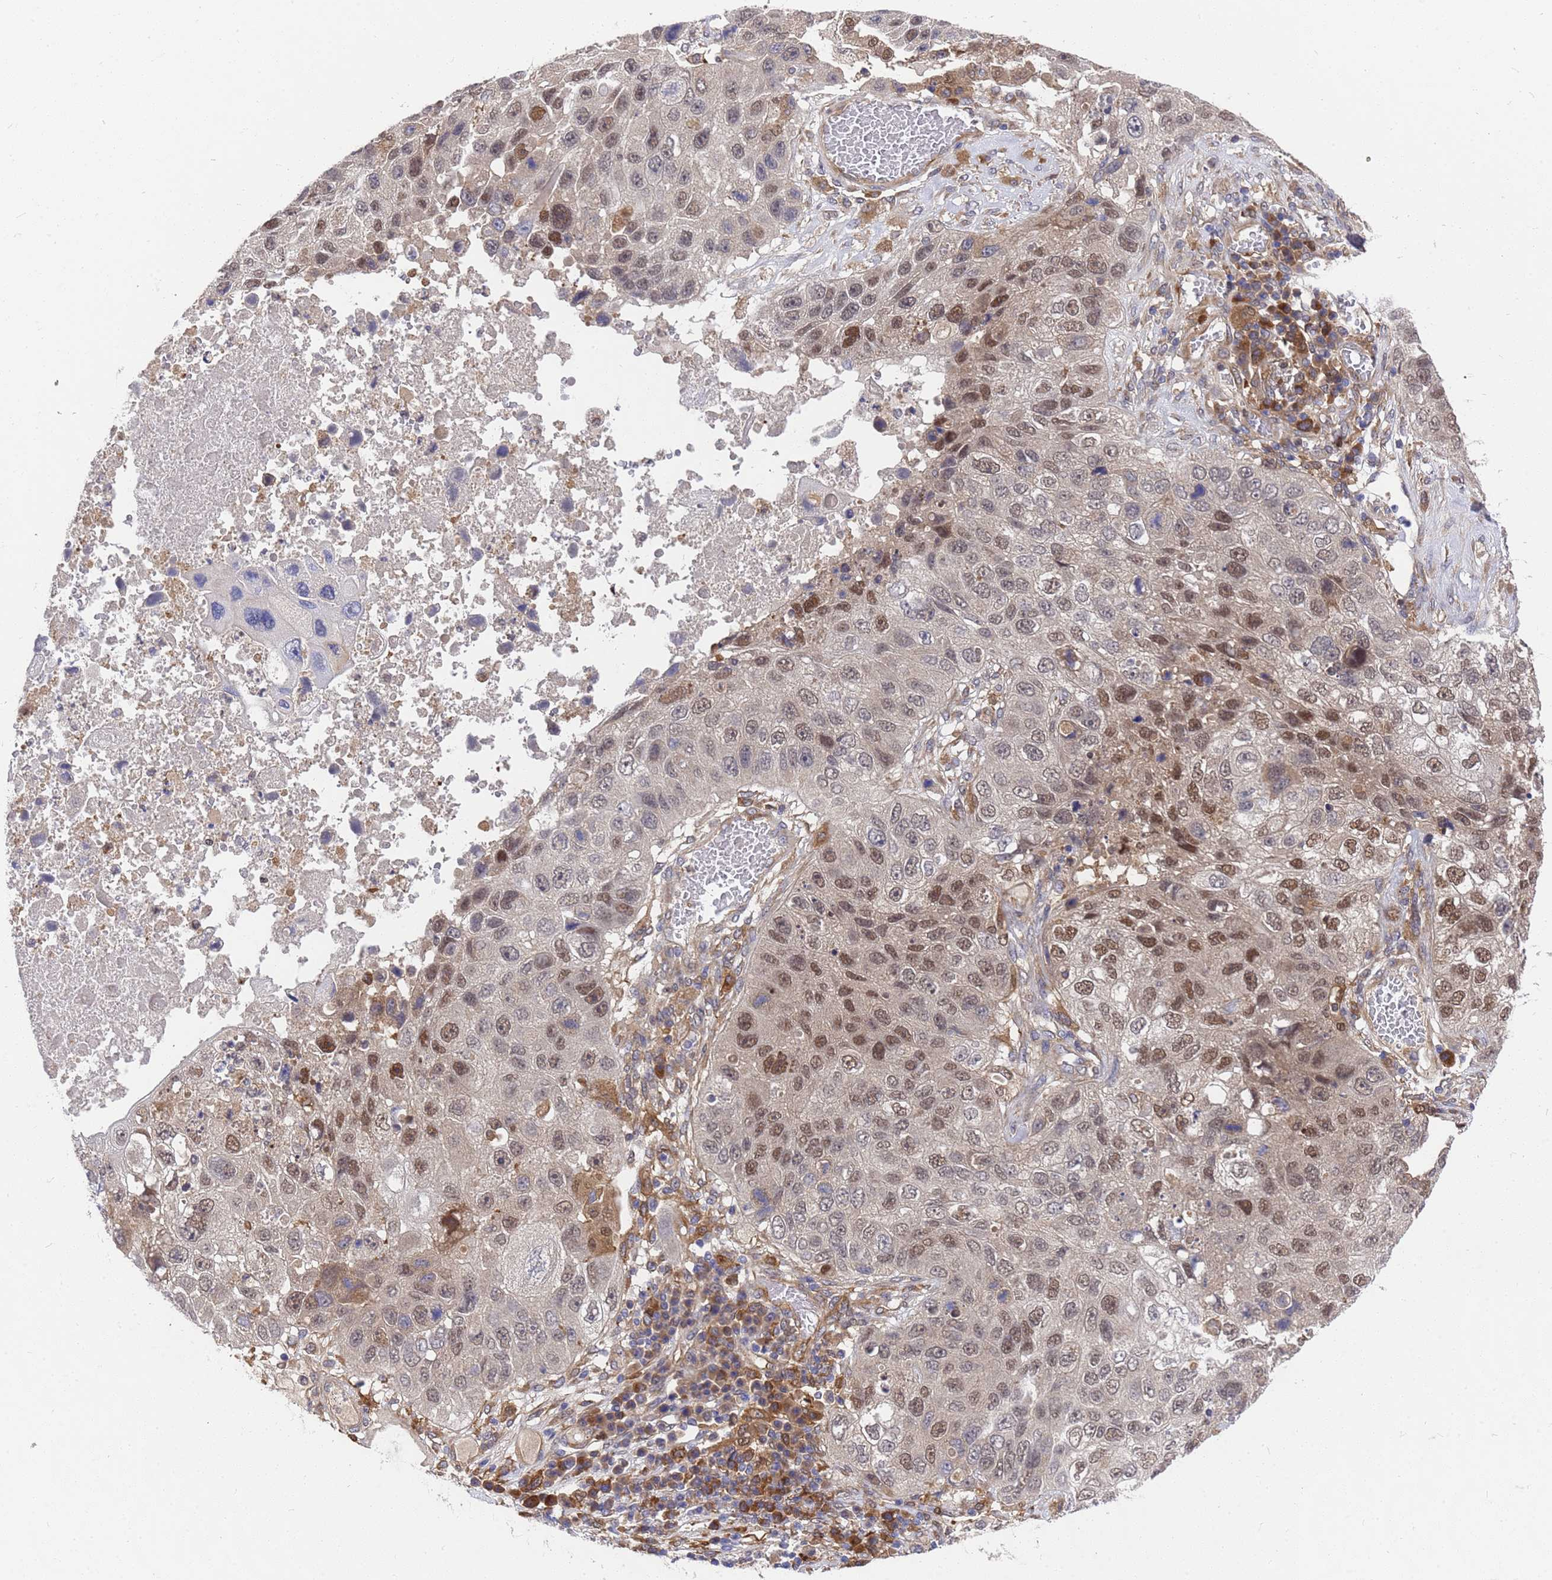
{"staining": {"intensity": "moderate", "quantity": "25%-75%", "location": "nuclear"}, "tissue": "lung cancer", "cell_type": "Tumor cells", "image_type": "cancer", "snomed": [{"axis": "morphology", "description": "Squamous cell carcinoma, NOS"}, {"axis": "topography", "description": "Lung"}], "caption": "An image showing moderate nuclear staining in about 25%-75% of tumor cells in lung cancer (squamous cell carcinoma), as visualized by brown immunohistochemical staining.", "gene": "SLC35E2B", "patient": {"sex": "male", "age": 61}}